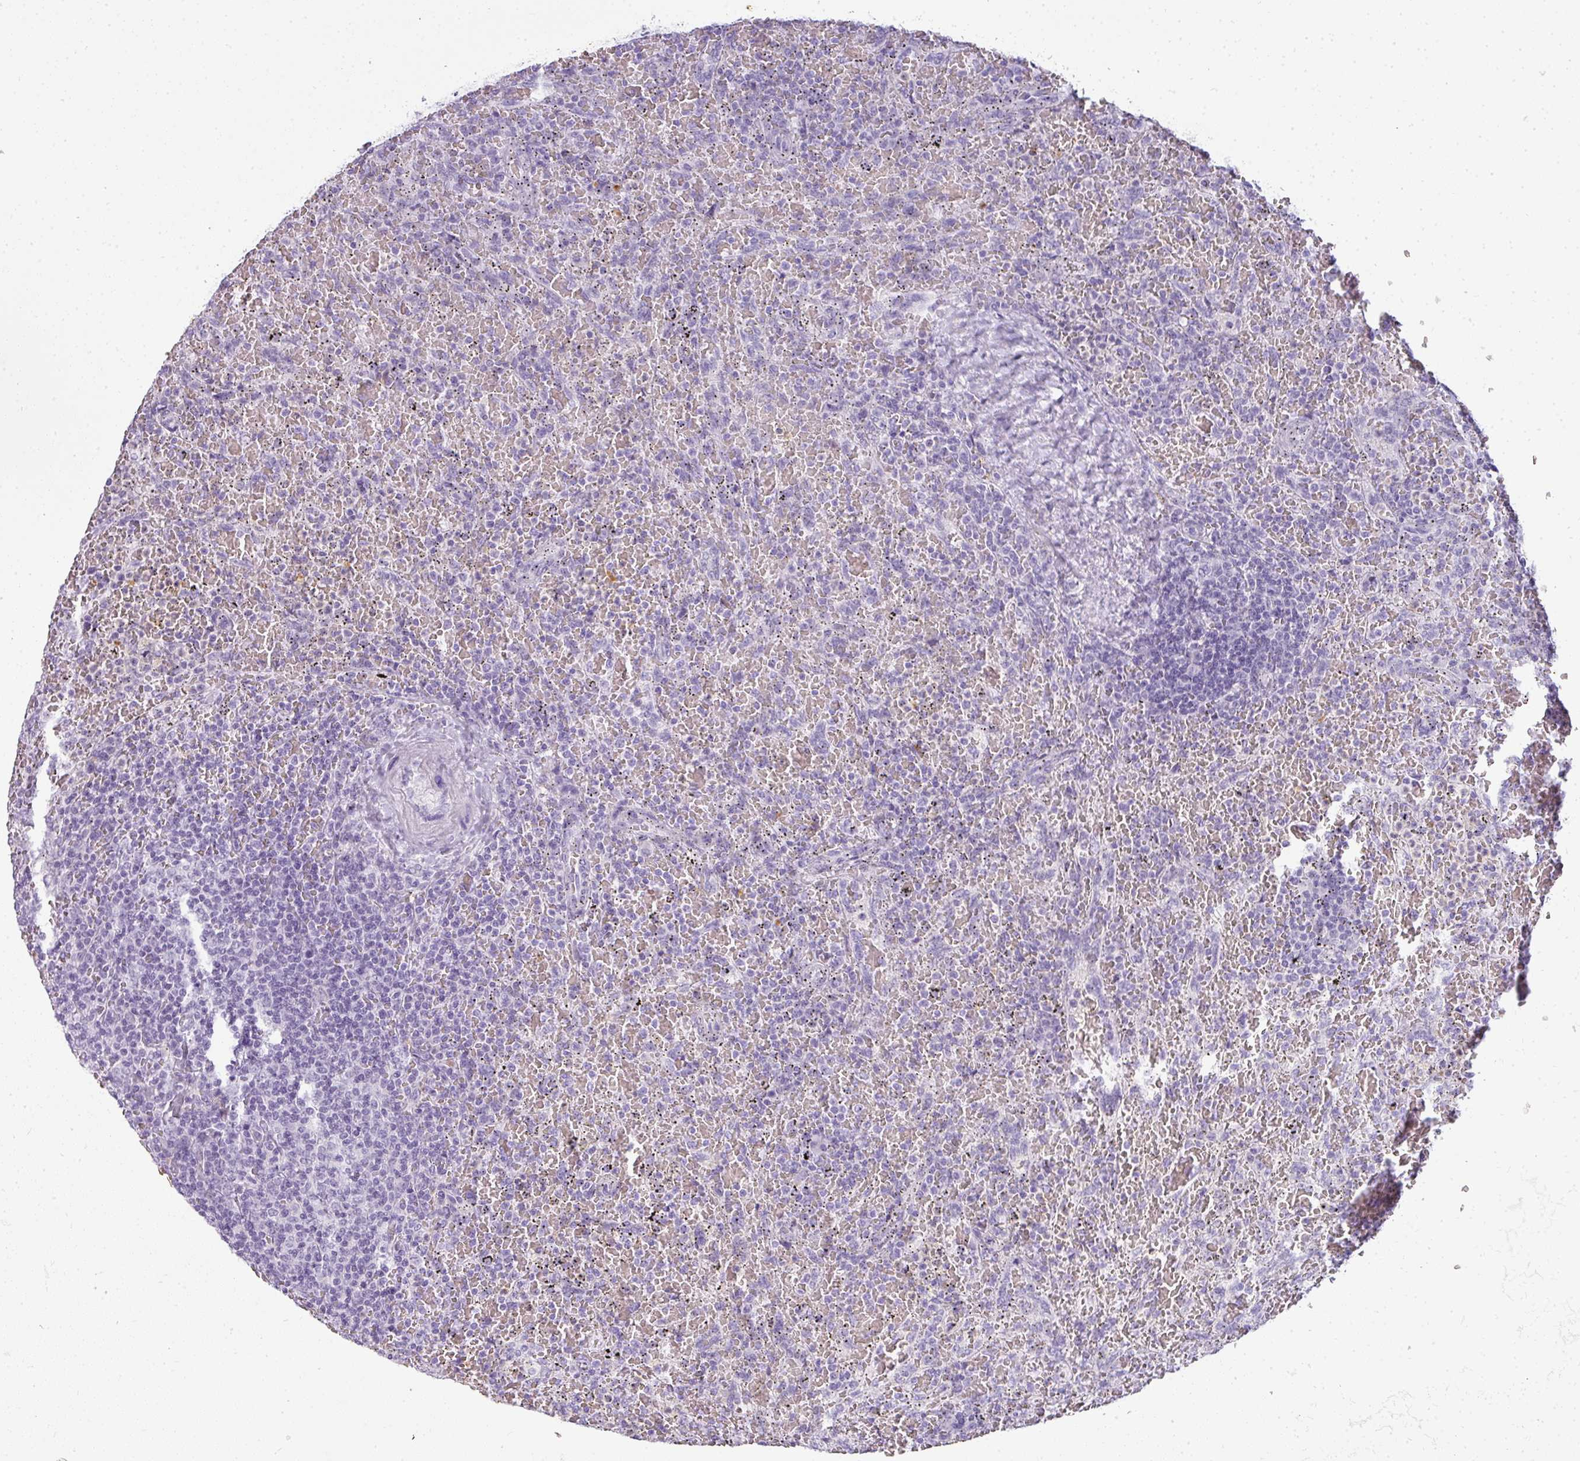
{"staining": {"intensity": "negative", "quantity": "none", "location": "none"}, "tissue": "lymphoma", "cell_type": "Tumor cells", "image_type": "cancer", "snomed": [{"axis": "morphology", "description": "Malignant lymphoma, non-Hodgkin's type, Low grade"}, {"axis": "topography", "description": "Spleen"}], "caption": "An immunohistochemistry (IHC) photomicrograph of low-grade malignant lymphoma, non-Hodgkin's type is shown. There is no staining in tumor cells of low-grade malignant lymphoma, non-Hodgkin's type. Brightfield microscopy of IHC stained with DAB (brown) and hematoxylin (blue), captured at high magnification.", "gene": "RBMY1F", "patient": {"sex": "female", "age": 64}}